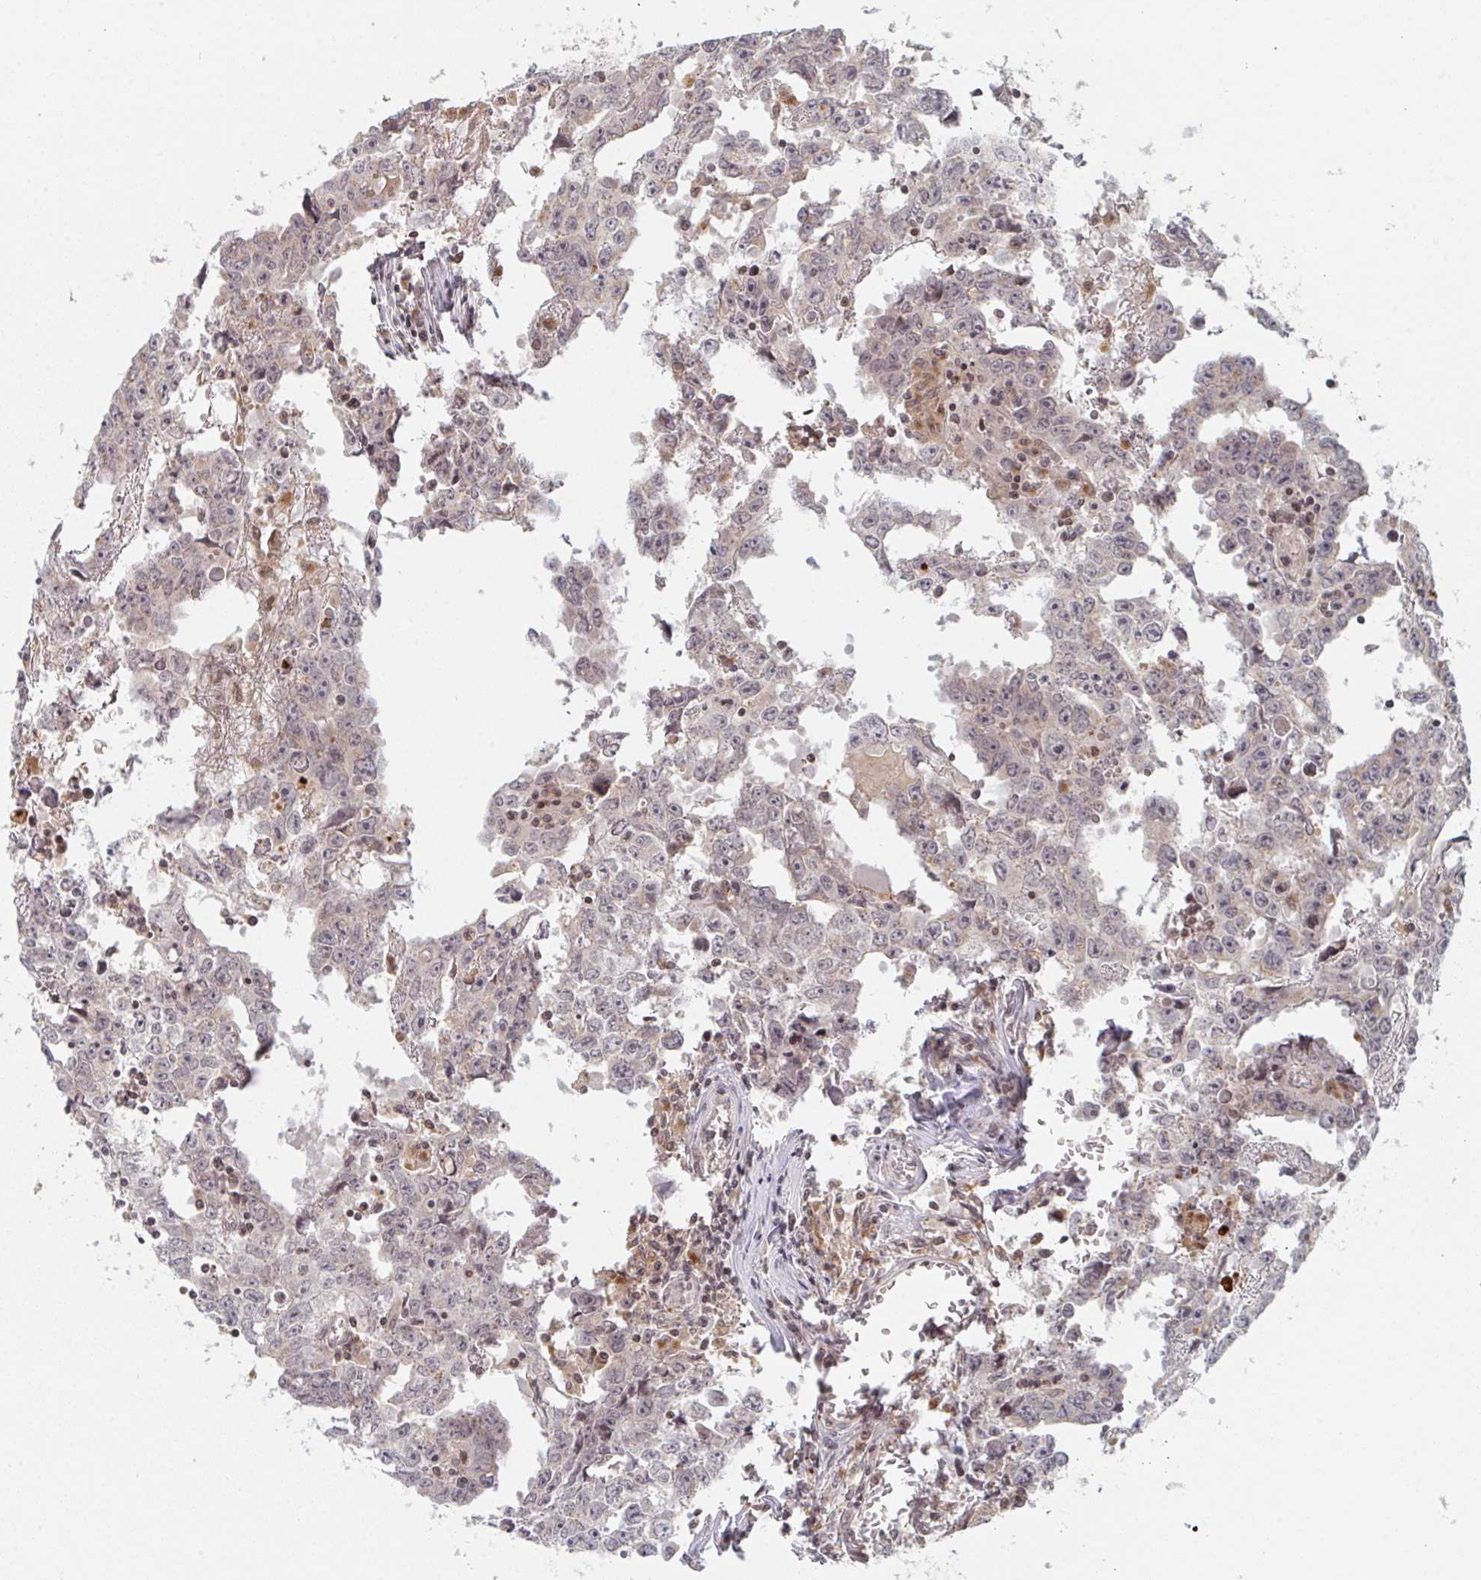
{"staining": {"intensity": "weak", "quantity": "25%-75%", "location": "nuclear"}, "tissue": "testis cancer", "cell_type": "Tumor cells", "image_type": "cancer", "snomed": [{"axis": "morphology", "description": "Carcinoma, Embryonal, NOS"}, {"axis": "topography", "description": "Testis"}], "caption": "High-power microscopy captured an immunohistochemistry (IHC) micrograph of embryonal carcinoma (testis), revealing weak nuclear expression in approximately 25%-75% of tumor cells. (brown staining indicates protein expression, while blue staining denotes nuclei).", "gene": "DCST1", "patient": {"sex": "male", "age": 22}}